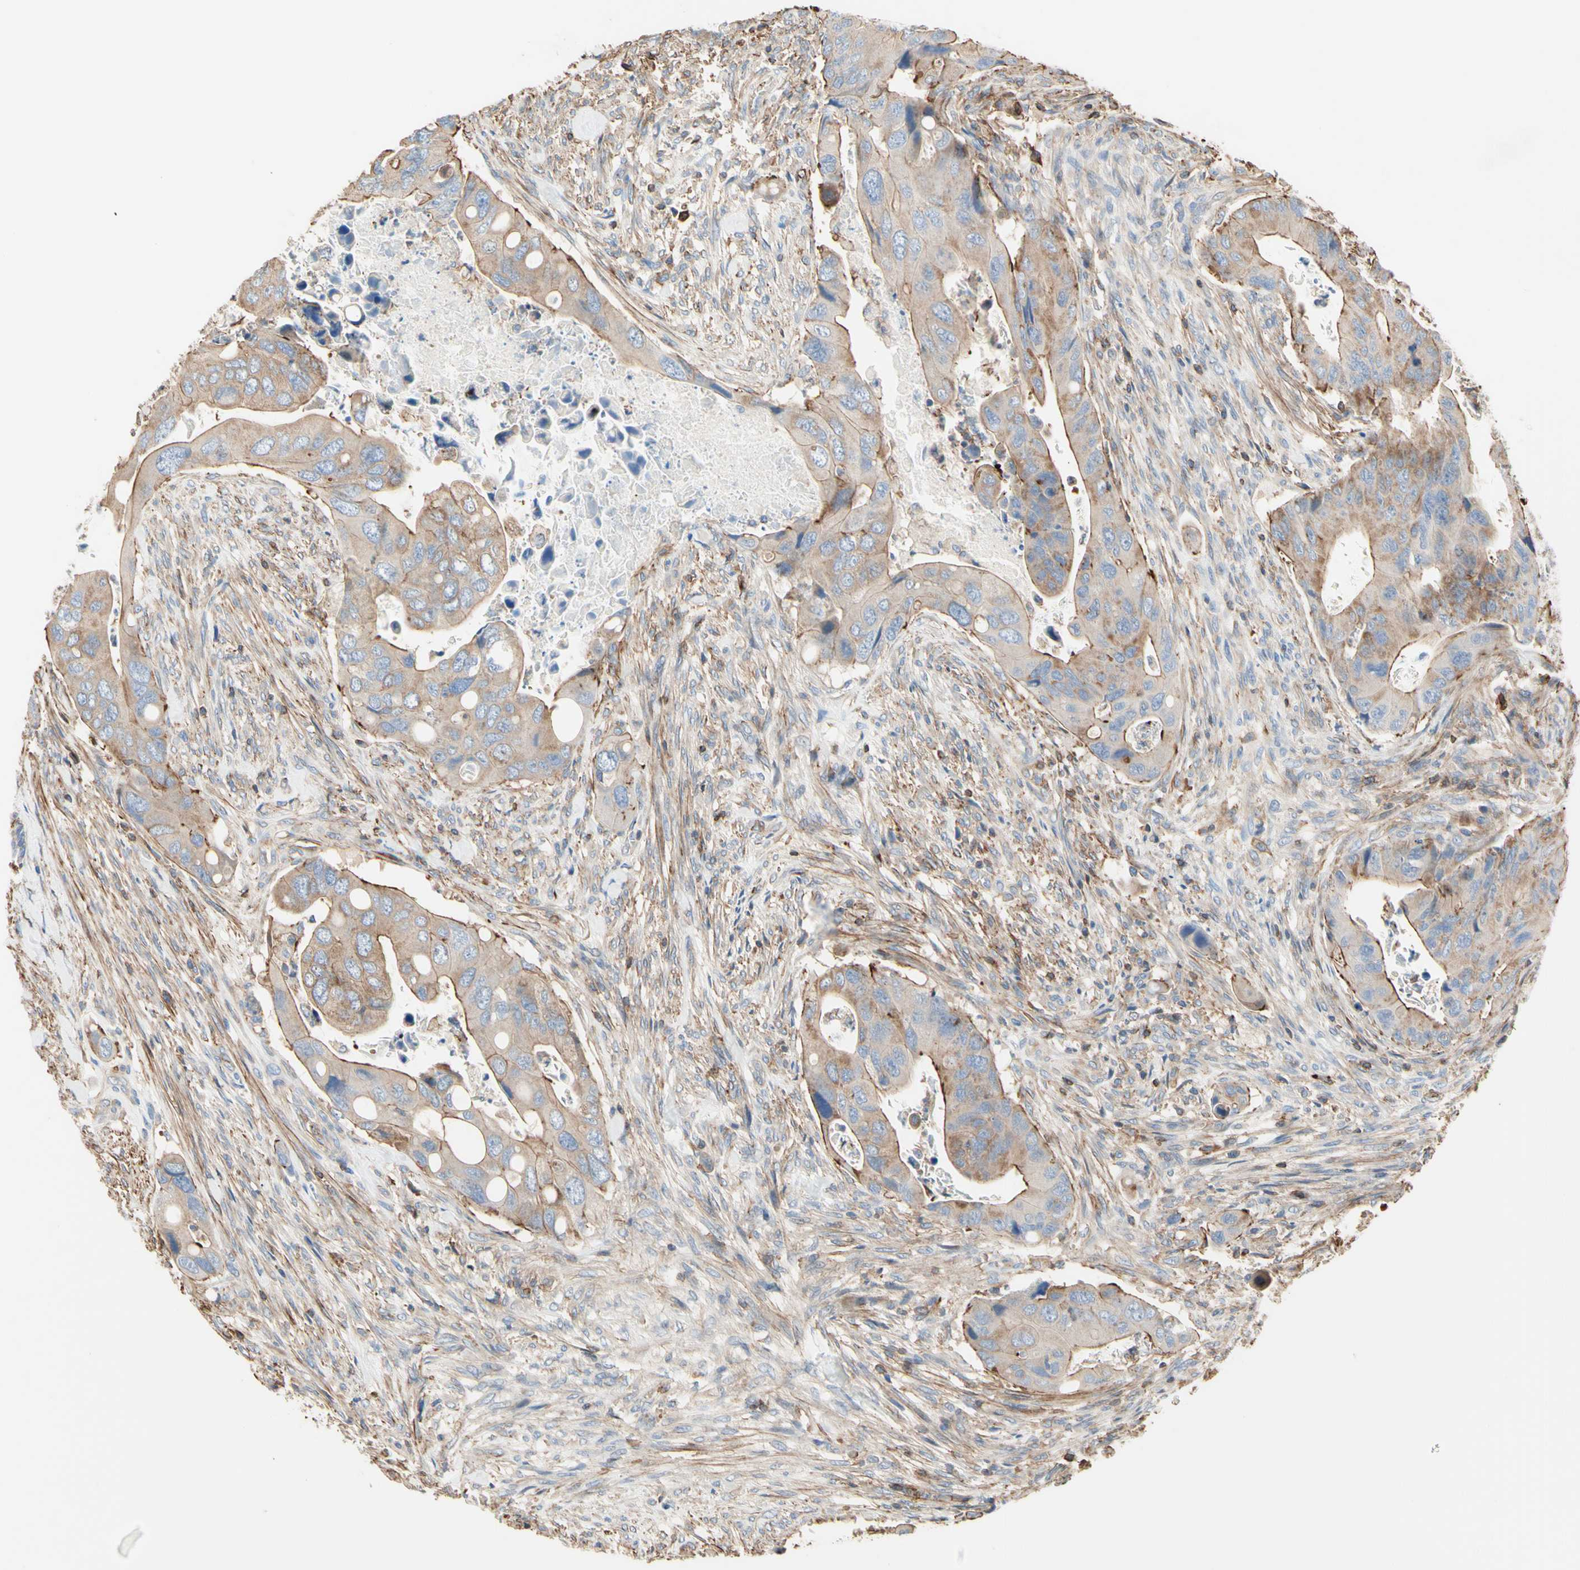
{"staining": {"intensity": "weak", "quantity": ">75%", "location": "cytoplasmic/membranous"}, "tissue": "colorectal cancer", "cell_type": "Tumor cells", "image_type": "cancer", "snomed": [{"axis": "morphology", "description": "Adenocarcinoma, NOS"}, {"axis": "topography", "description": "Rectum"}], "caption": "Approximately >75% of tumor cells in human adenocarcinoma (colorectal) display weak cytoplasmic/membranous protein expression as visualized by brown immunohistochemical staining.", "gene": "SEMA4C", "patient": {"sex": "female", "age": 57}}